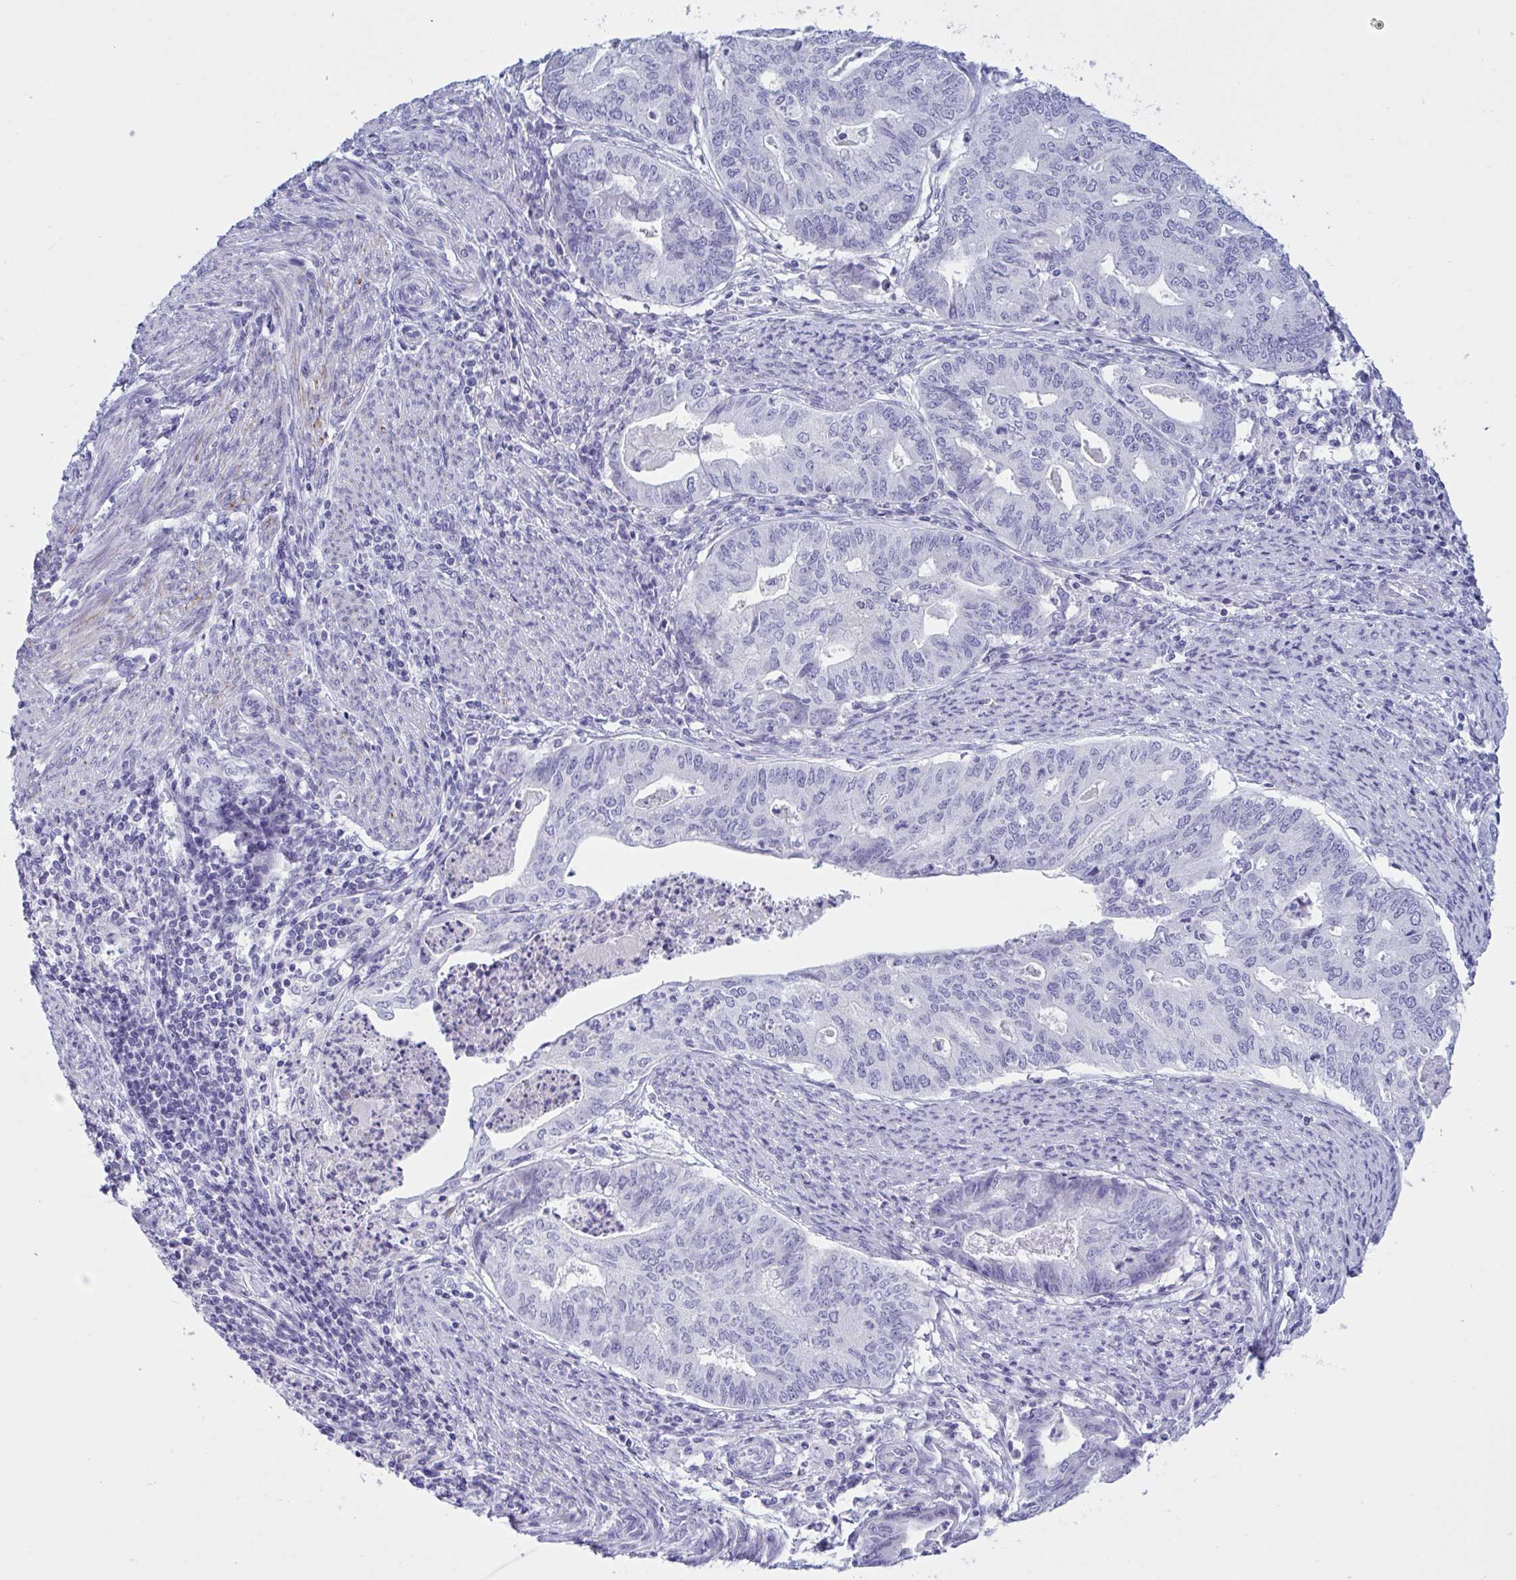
{"staining": {"intensity": "negative", "quantity": "none", "location": "none"}, "tissue": "endometrial cancer", "cell_type": "Tumor cells", "image_type": "cancer", "snomed": [{"axis": "morphology", "description": "Adenocarcinoma, NOS"}, {"axis": "topography", "description": "Endometrium"}], "caption": "Tumor cells are negative for brown protein staining in adenocarcinoma (endometrial). (DAB IHC visualized using brightfield microscopy, high magnification).", "gene": "OXLD1", "patient": {"sex": "female", "age": 79}}